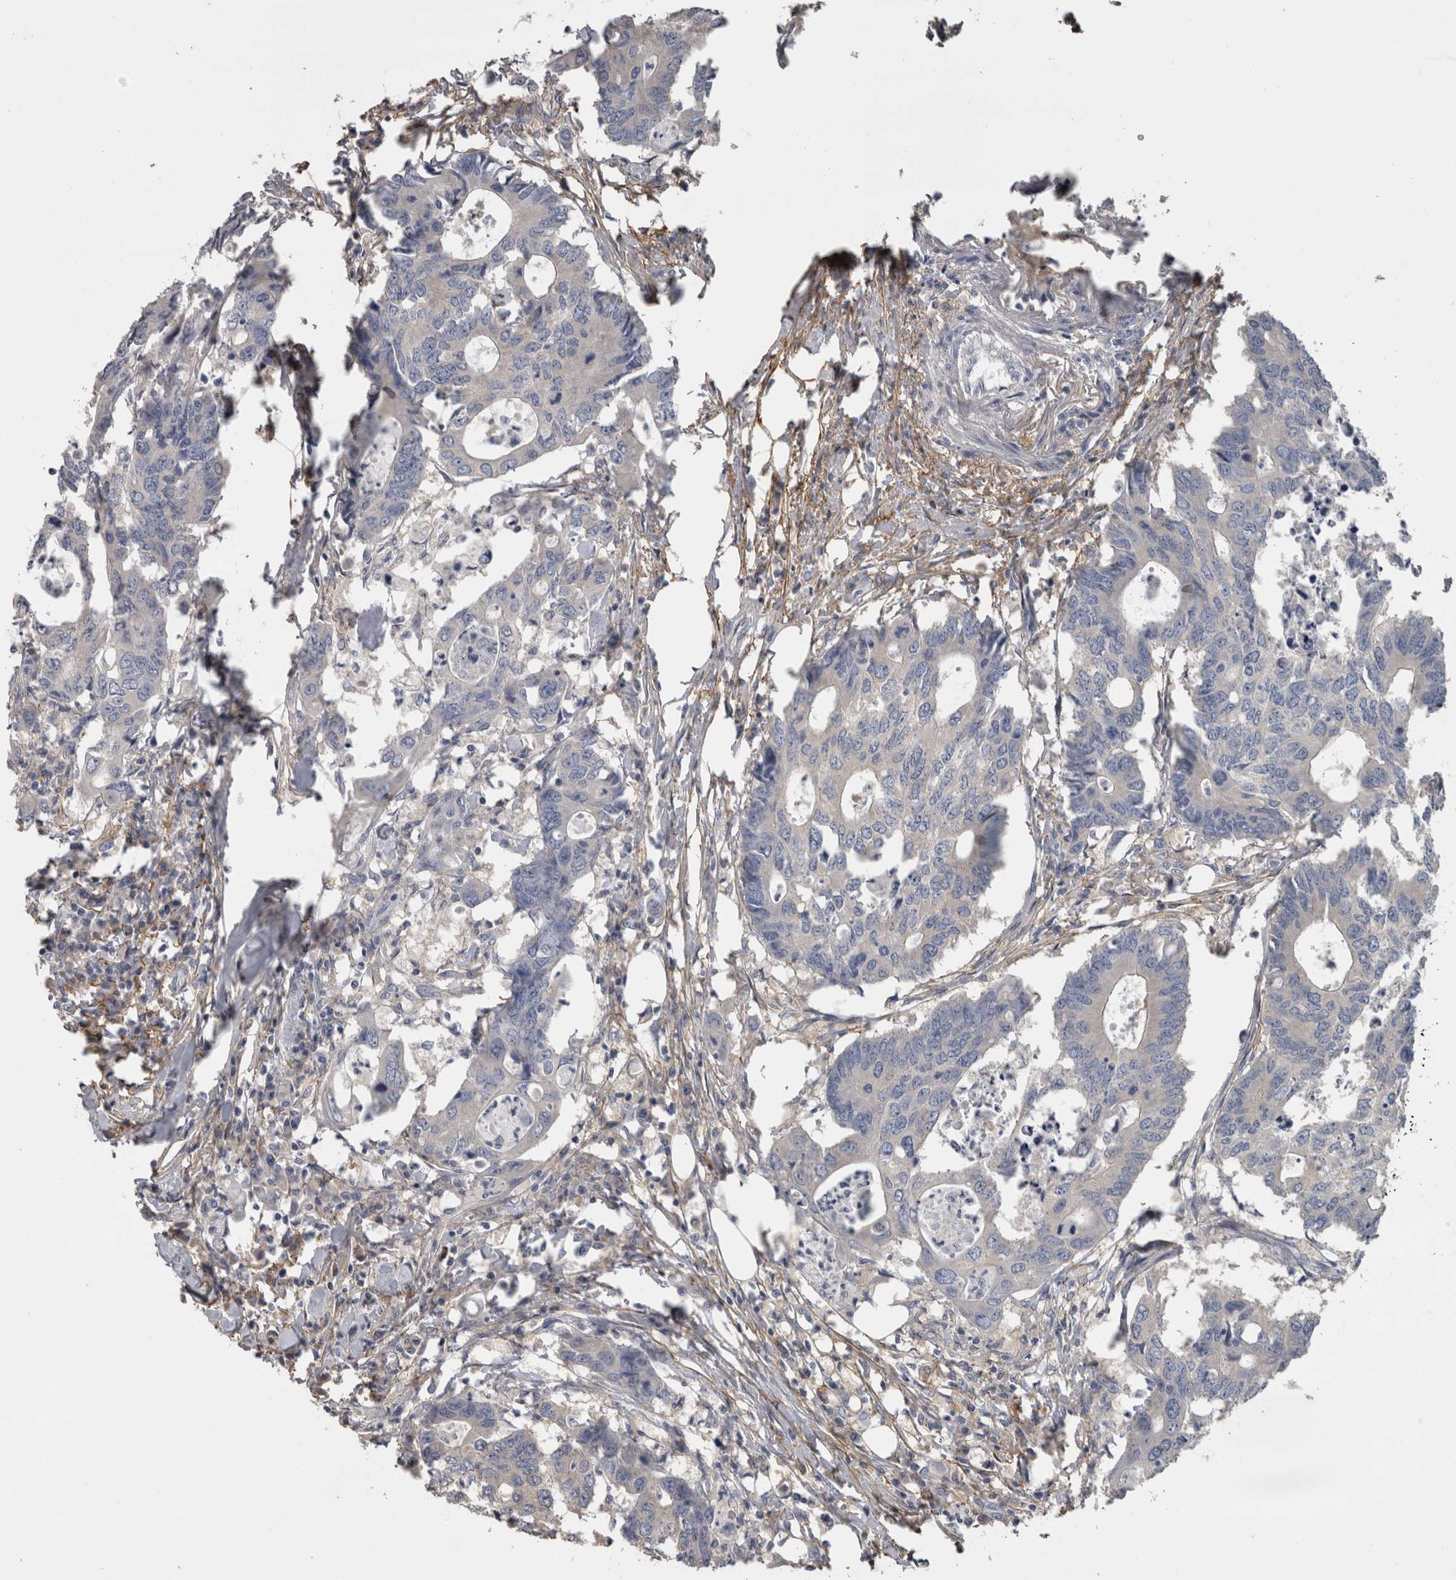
{"staining": {"intensity": "negative", "quantity": "none", "location": "none"}, "tissue": "colorectal cancer", "cell_type": "Tumor cells", "image_type": "cancer", "snomed": [{"axis": "morphology", "description": "Adenocarcinoma, NOS"}, {"axis": "topography", "description": "Colon"}], "caption": "High power microscopy image of an IHC photomicrograph of adenocarcinoma (colorectal), revealing no significant expression in tumor cells.", "gene": "EFEMP2", "patient": {"sex": "male", "age": 71}}